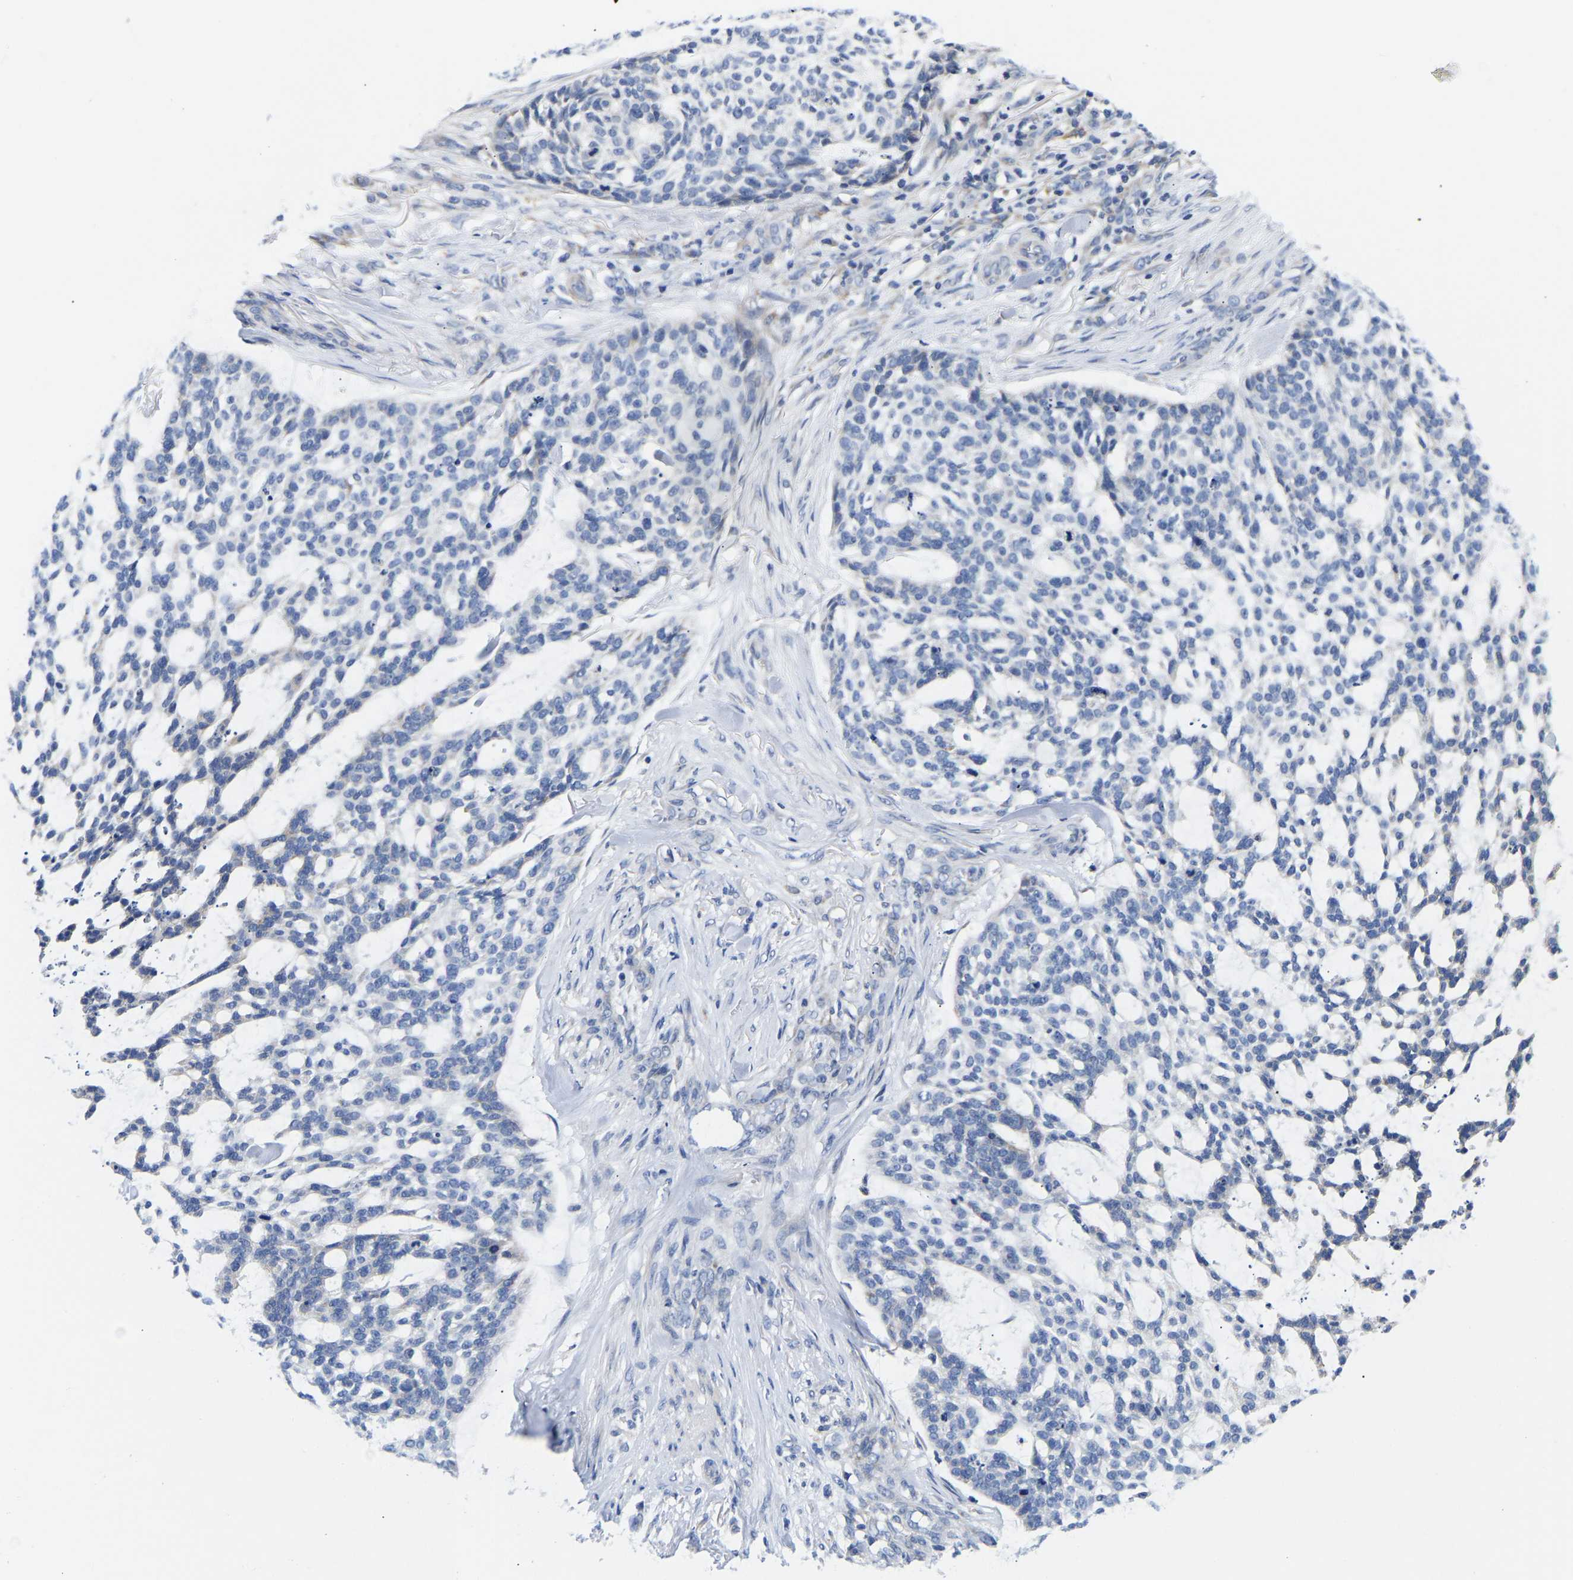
{"staining": {"intensity": "negative", "quantity": "none", "location": "none"}, "tissue": "skin cancer", "cell_type": "Tumor cells", "image_type": "cancer", "snomed": [{"axis": "morphology", "description": "Basal cell carcinoma"}, {"axis": "topography", "description": "Skin"}], "caption": "Skin cancer (basal cell carcinoma) stained for a protein using immunohistochemistry shows no positivity tumor cells.", "gene": "RINT1", "patient": {"sex": "female", "age": 64}}